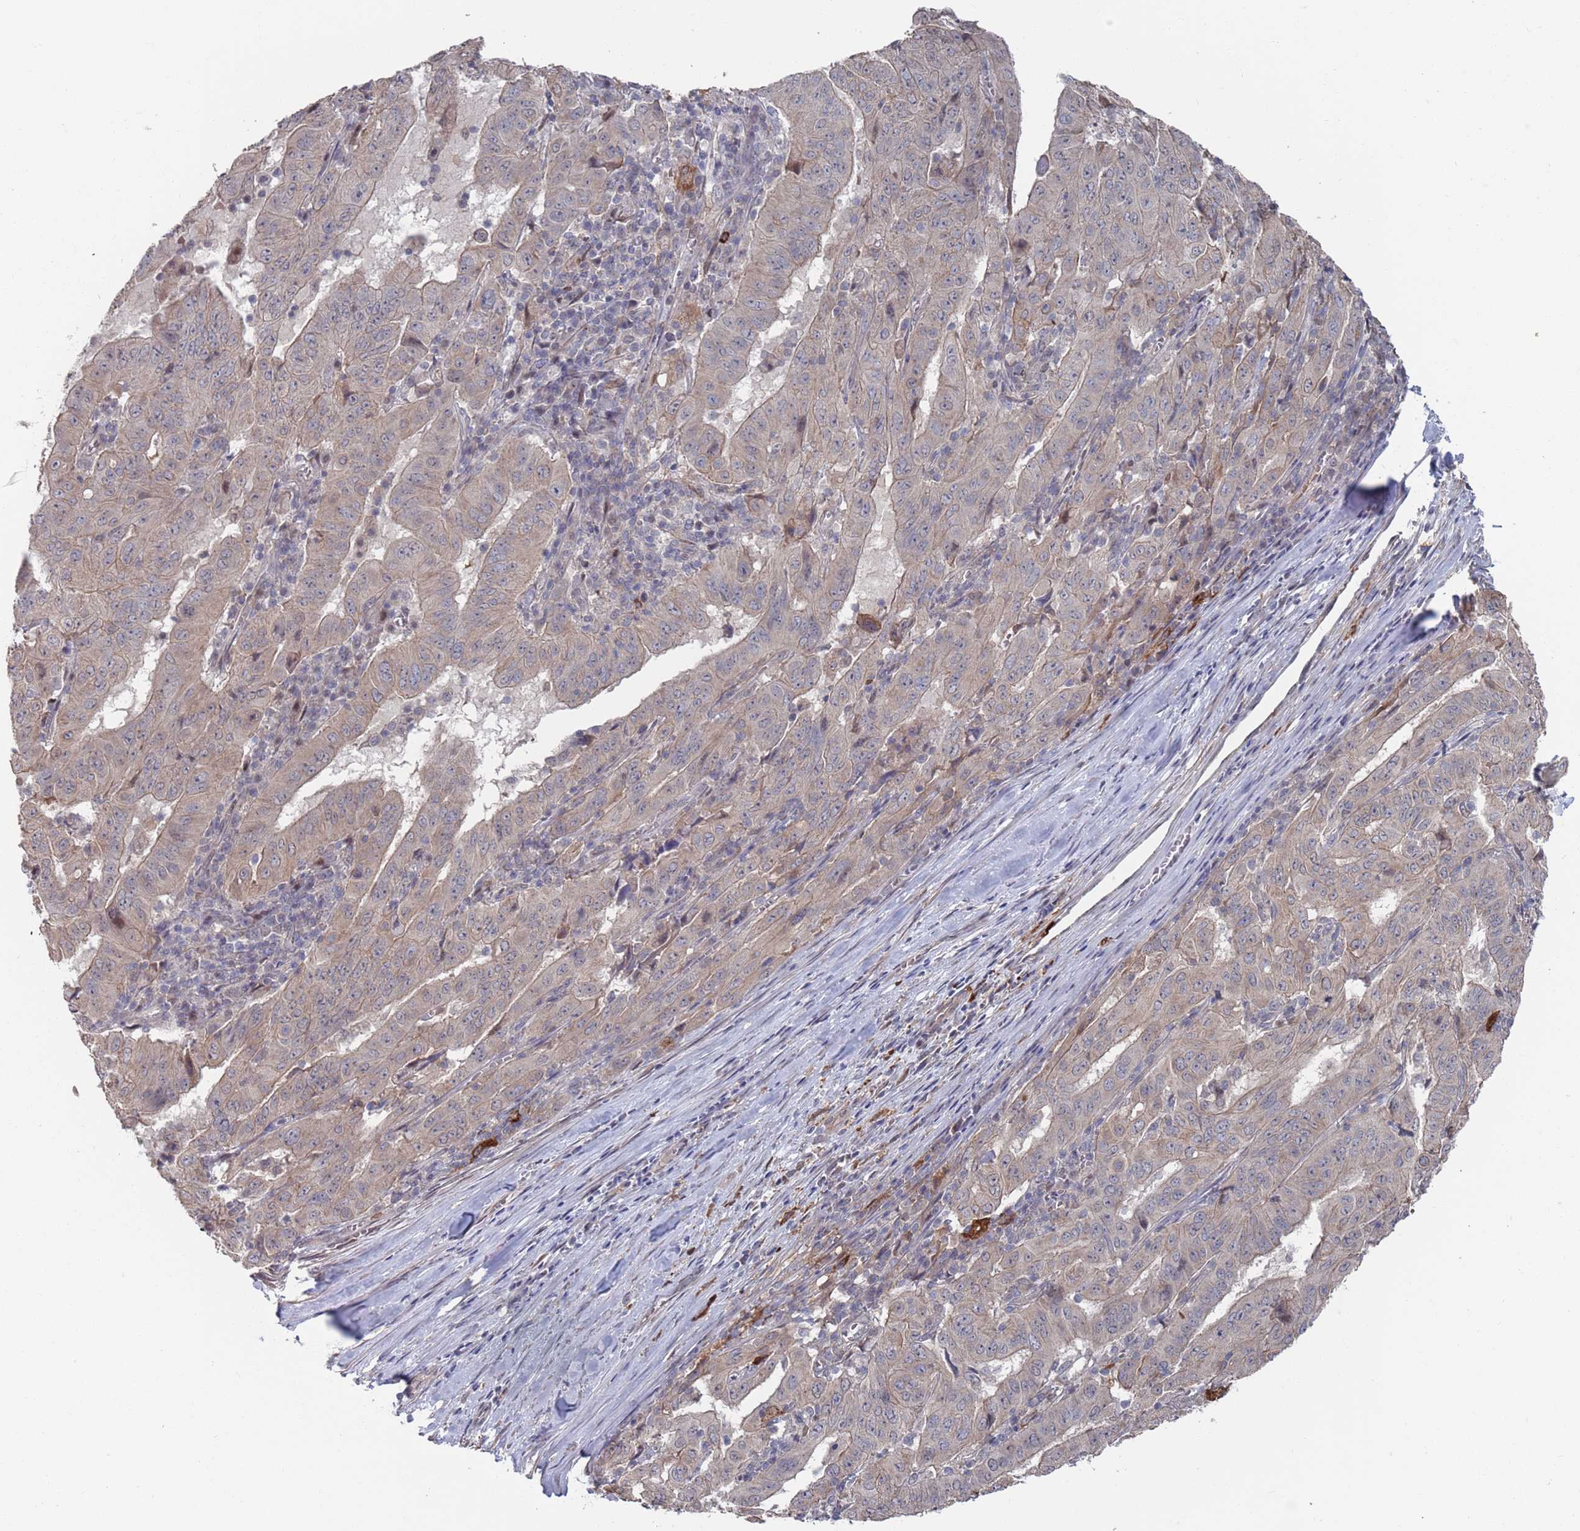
{"staining": {"intensity": "weak", "quantity": "<25%", "location": "cytoplasmic/membranous"}, "tissue": "pancreatic cancer", "cell_type": "Tumor cells", "image_type": "cancer", "snomed": [{"axis": "morphology", "description": "Adenocarcinoma, NOS"}, {"axis": "topography", "description": "Pancreas"}], "caption": "Immunohistochemical staining of adenocarcinoma (pancreatic) displays no significant expression in tumor cells. (DAB immunohistochemistry (IHC) with hematoxylin counter stain).", "gene": "DGKD", "patient": {"sex": "male", "age": 63}}